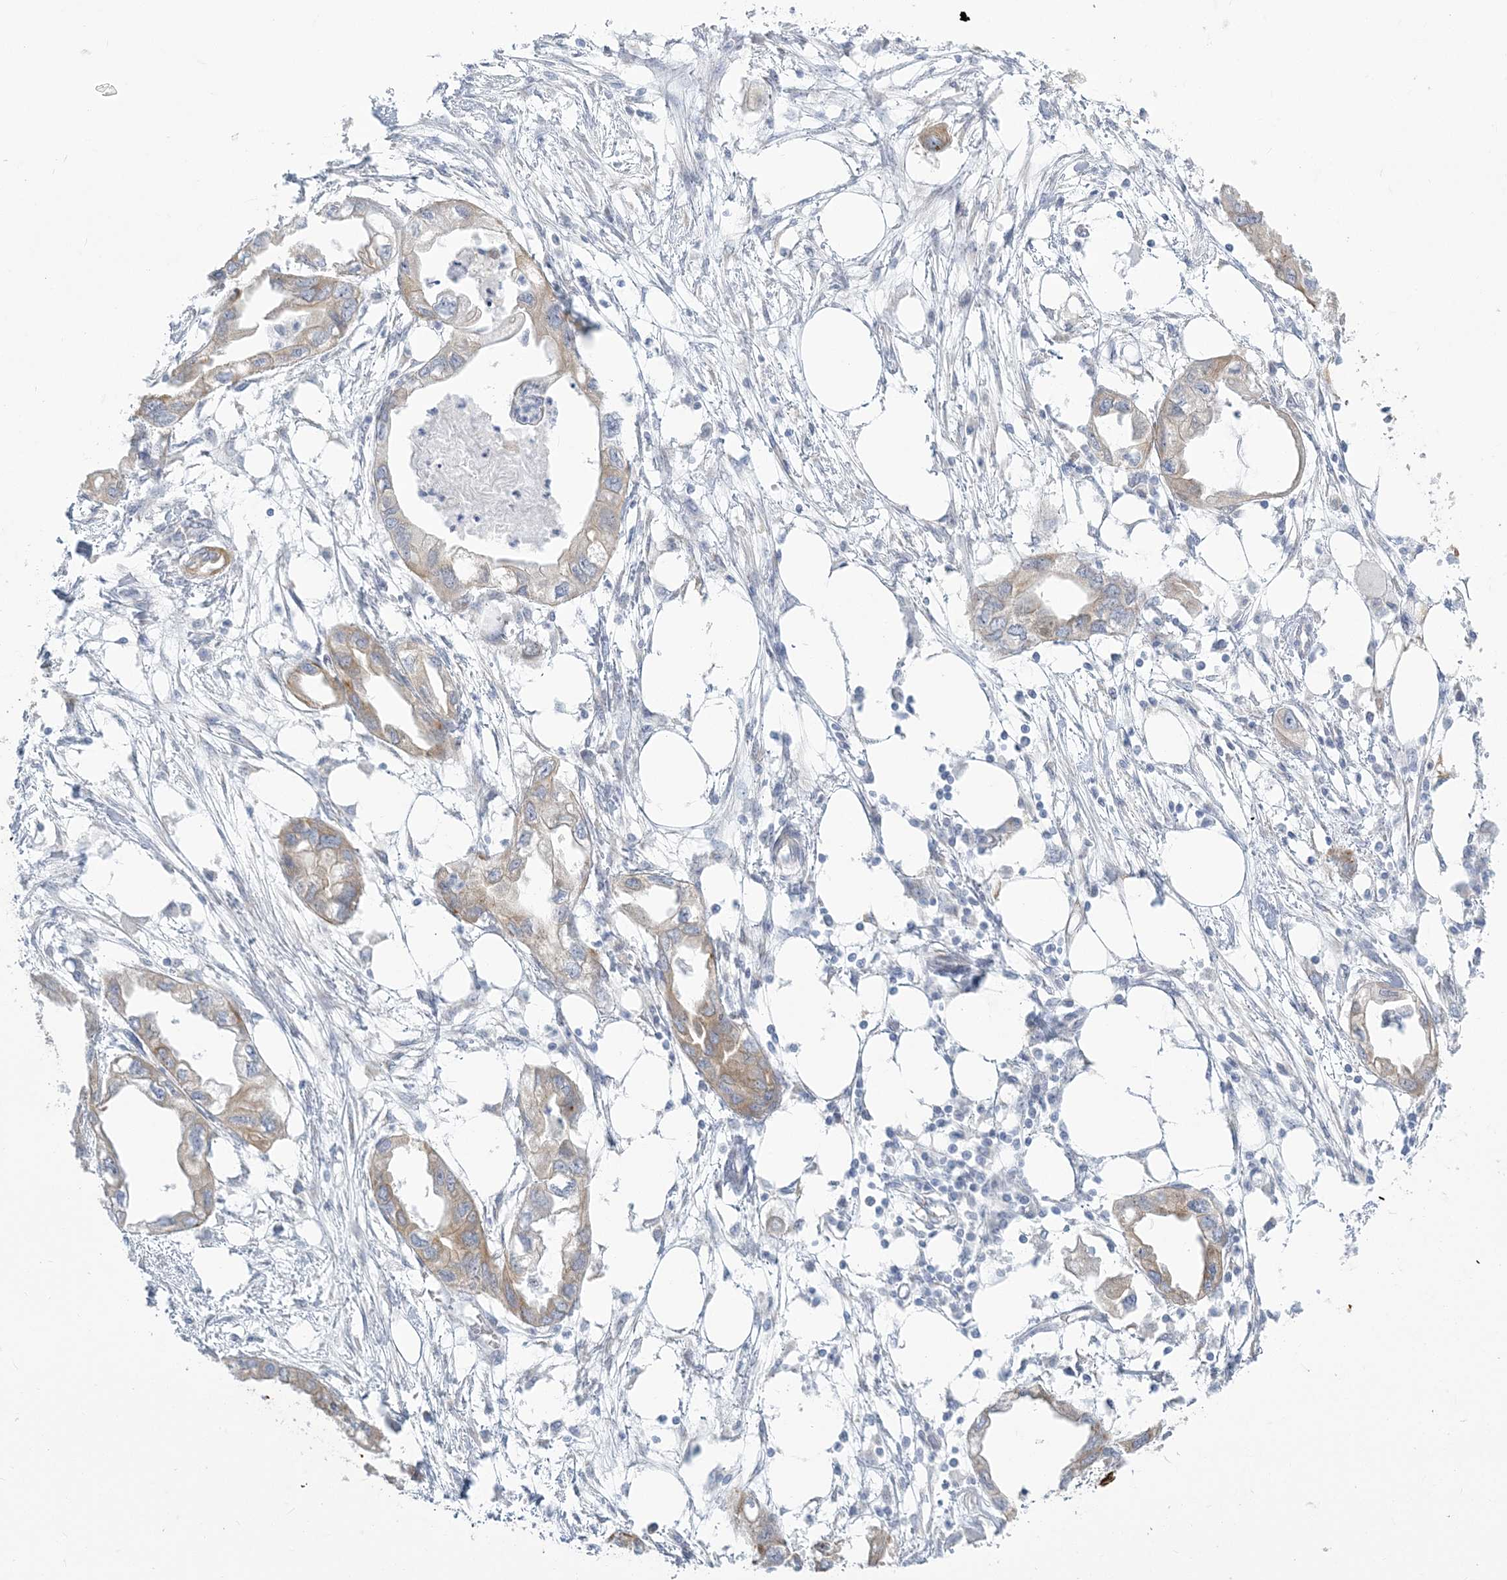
{"staining": {"intensity": "weak", "quantity": "25%-75%", "location": "cytoplasmic/membranous"}, "tissue": "endometrial cancer", "cell_type": "Tumor cells", "image_type": "cancer", "snomed": [{"axis": "morphology", "description": "Adenocarcinoma, NOS"}, {"axis": "morphology", "description": "Adenocarcinoma, metastatic, NOS"}, {"axis": "topography", "description": "Adipose tissue"}, {"axis": "topography", "description": "Endometrium"}], "caption": "The photomicrograph displays immunohistochemical staining of endometrial adenocarcinoma. There is weak cytoplasmic/membranous expression is appreciated in approximately 25%-75% of tumor cells.", "gene": "ZC3H6", "patient": {"sex": "female", "age": 67}}